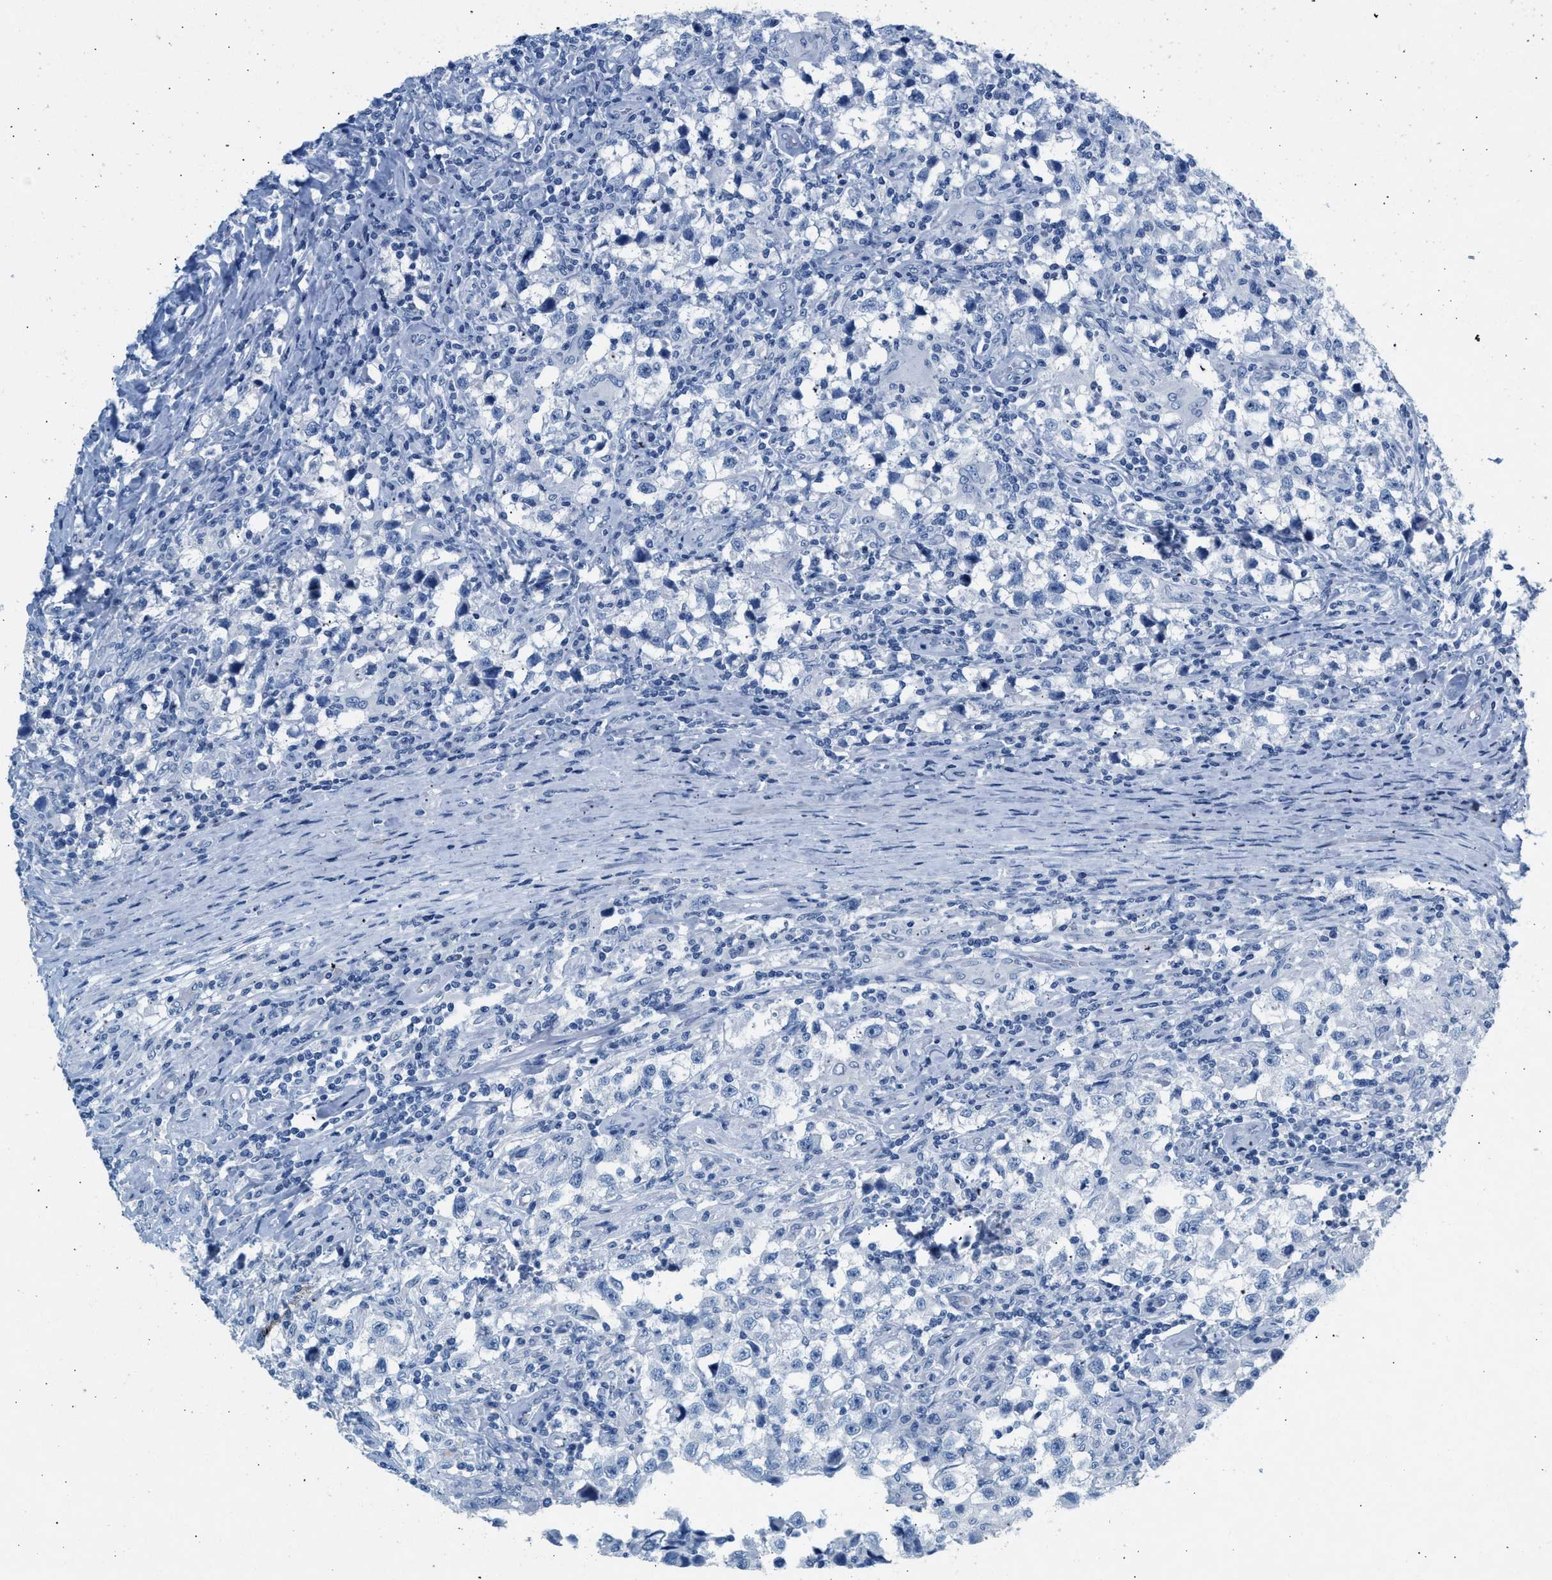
{"staining": {"intensity": "negative", "quantity": "none", "location": "none"}, "tissue": "testis cancer", "cell_type": "Tumor cells", "image_type": "cancer", "snomed": [{"axis": "morphology", "description": "Carcinoma, Embryonal, NOS"}, {"axis": "topography", "description": "Testis"}], "caption": "Human testis cancer stained for a protein using immunohistochemistry (IHC) demonstrates no positivity in tumor cells.", "gene": "HHATL", "patient": {"sex": "male", "age": 21}}